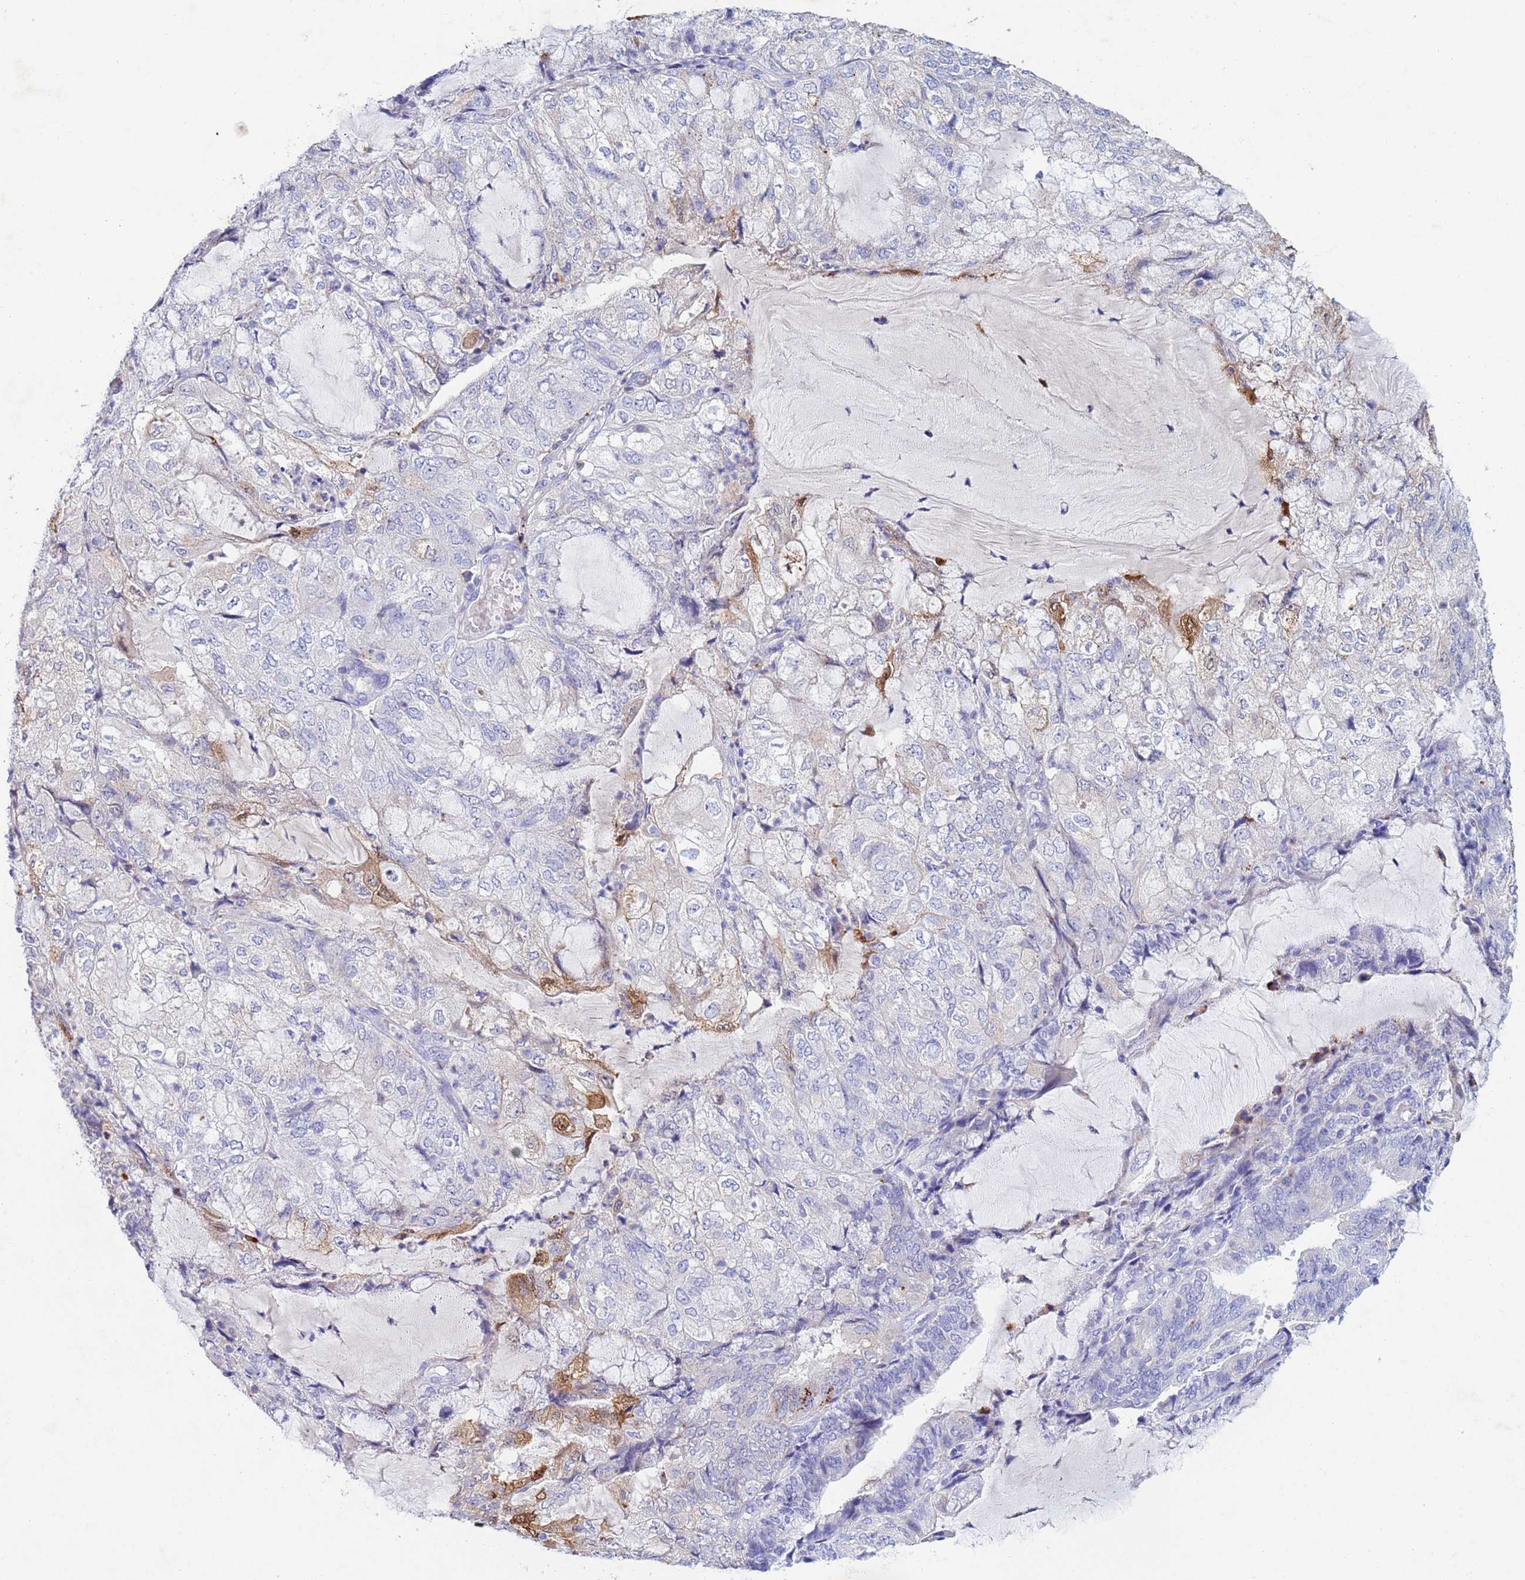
{"staining": {"intensity": "negative", "quantity": "none", "location": "none"}, "tissue": "endometrial cancer", "cell_type": "Tumor cells", "image_type": "cancer", "snomed": [{"axis": "morphology", "description": "Adenocarcinoma, NOS"}, {"axis": "topography", "description": "Endometrium"}], "caption": "IHC image of human endometrial cancer (adenocarcinoma) stained for a protein (brown), which exhibits no positivity in tumor cells.", "gene": "CSTB", "patient": {"sex": "female", "age": 81}}